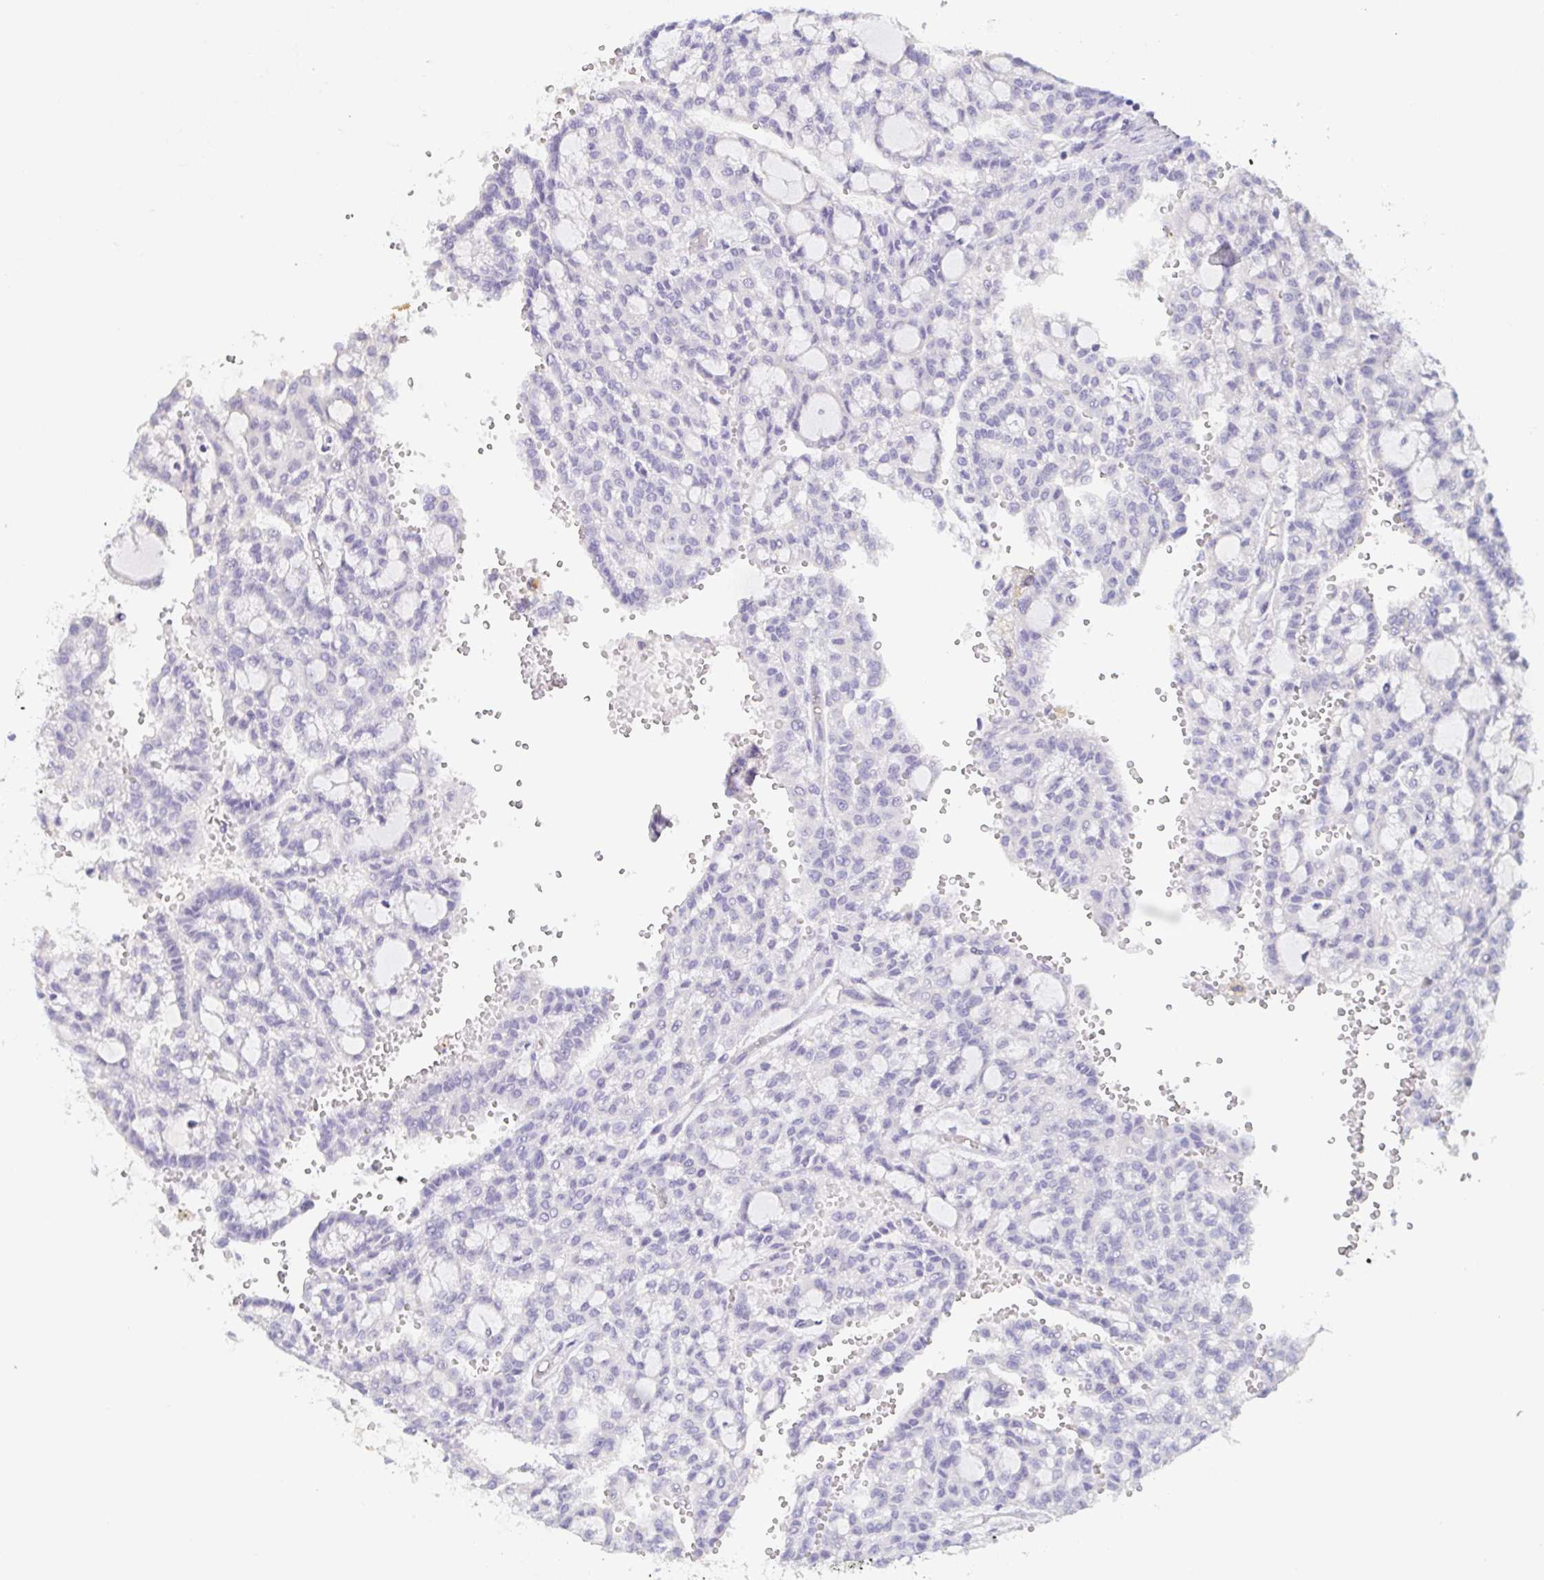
{"staining": {"intensity": "negative", "quantity": "none", "location": "none"}, "tissue": "renal cancer", "cell_type": "Tumor cells", "image_type": "cancer", "snomed": [{"axis": "morphology", "description": "Adenocarcinoma, NOS"}, {"axis": "topography", "description": "Kidney"}], "caption": "The photomicrograph demonstrates no staining of tumor cells in renal cancer (adenocarcinoma). Nuclei are stained in blue.", "gene": "COL17A1", "patient": {"sex": "male", "age": 63}}